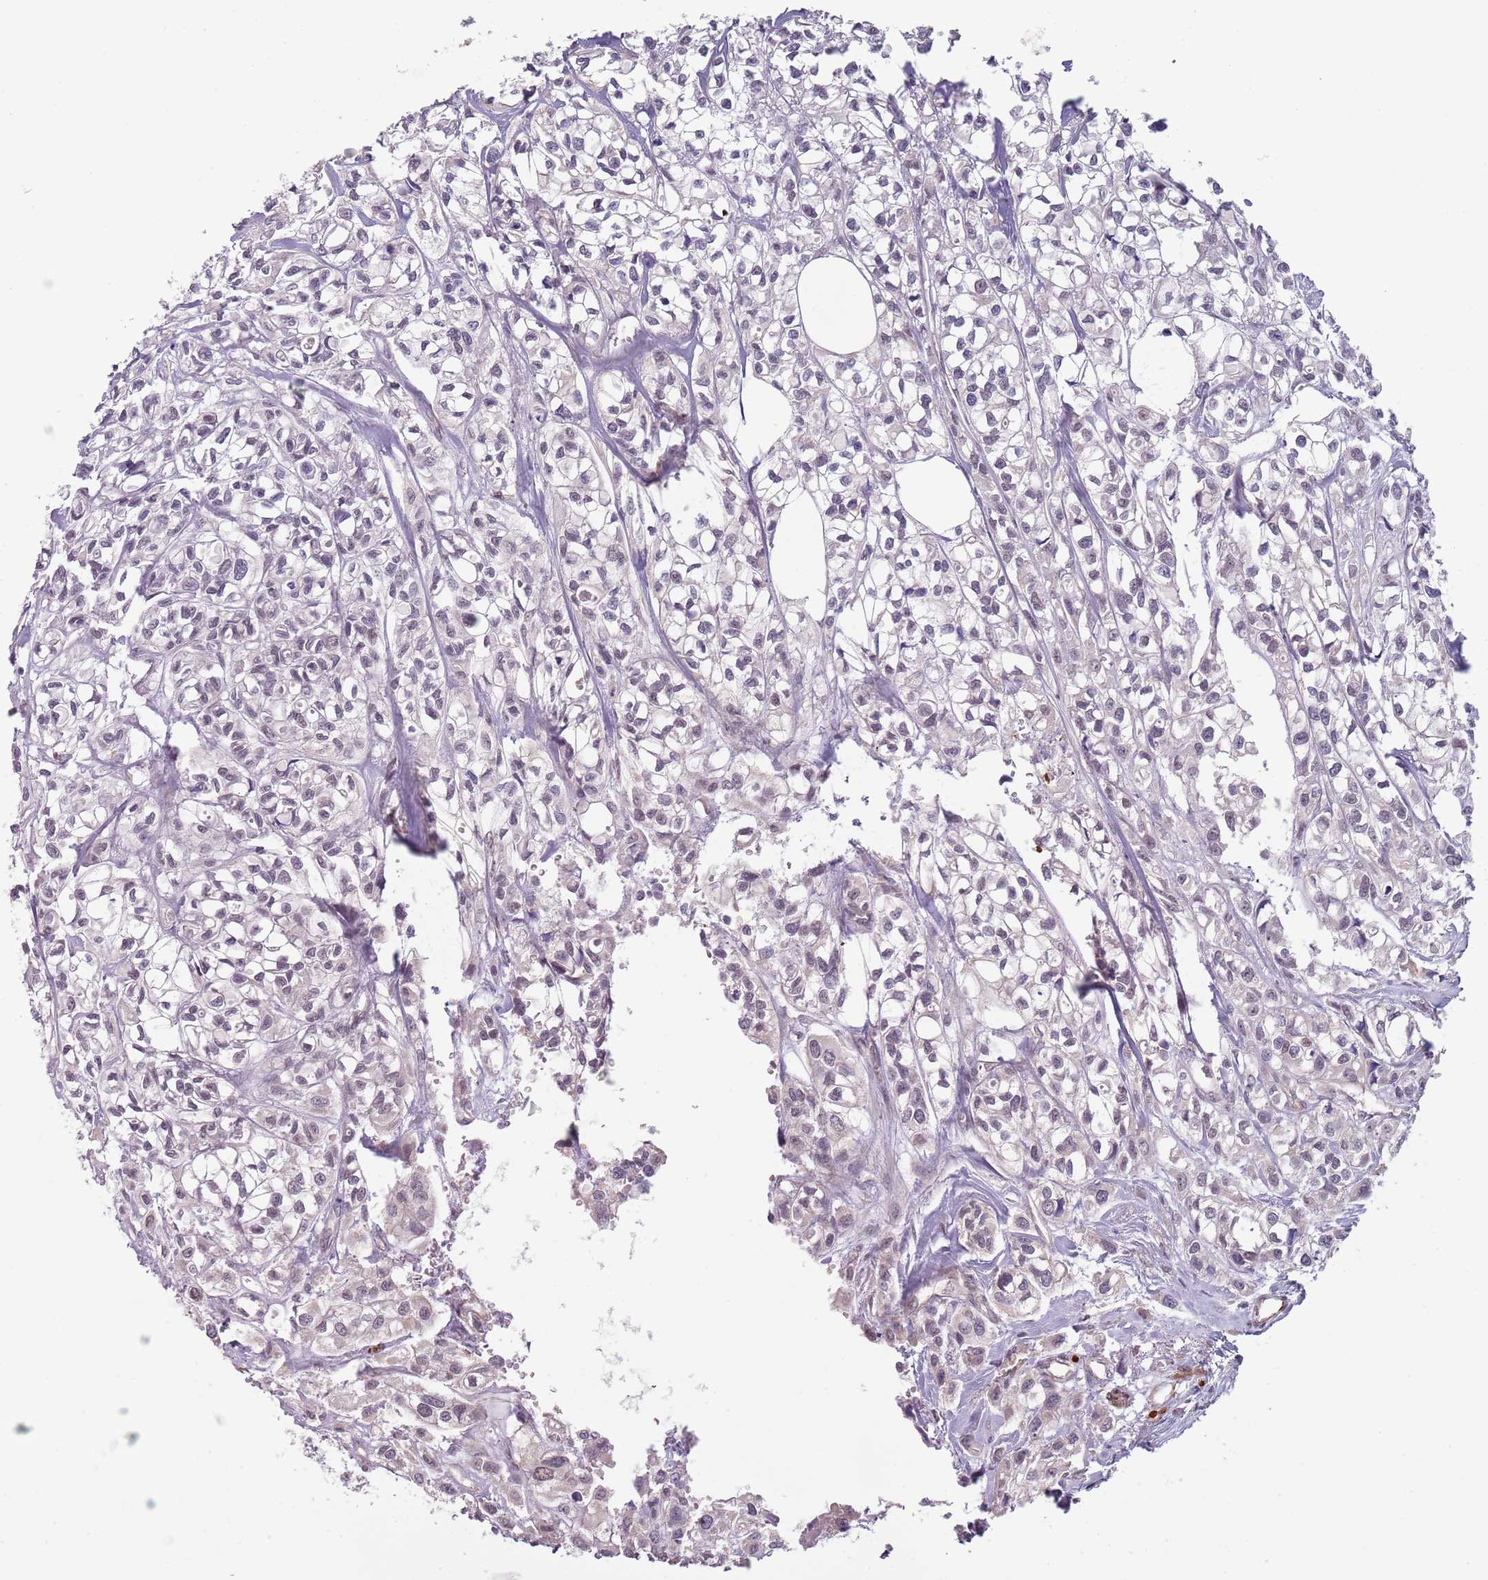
{"staining": {"intensity": "negative", "quantity": "none", "location": "none"}, "tissue": "urothelial cancer", "cell_type": "Tumor cells", "image_type": "cancer", "snomed": [{"axis": "morphology", "description": "Urothelial carcinoma, High grade"}, {"axis": "topography", "description": "Urinary bladder"}], "caption": "High magnification brightfield microscopy of urothelial cancer stained with DAB (3,3'-diaminobenzidine) (brown) and counterstained with hematoxylin (blue): tumor cells show no significant staining.", "gene": "NBPF3", "patient": {"sex": "male", "age": 67}}